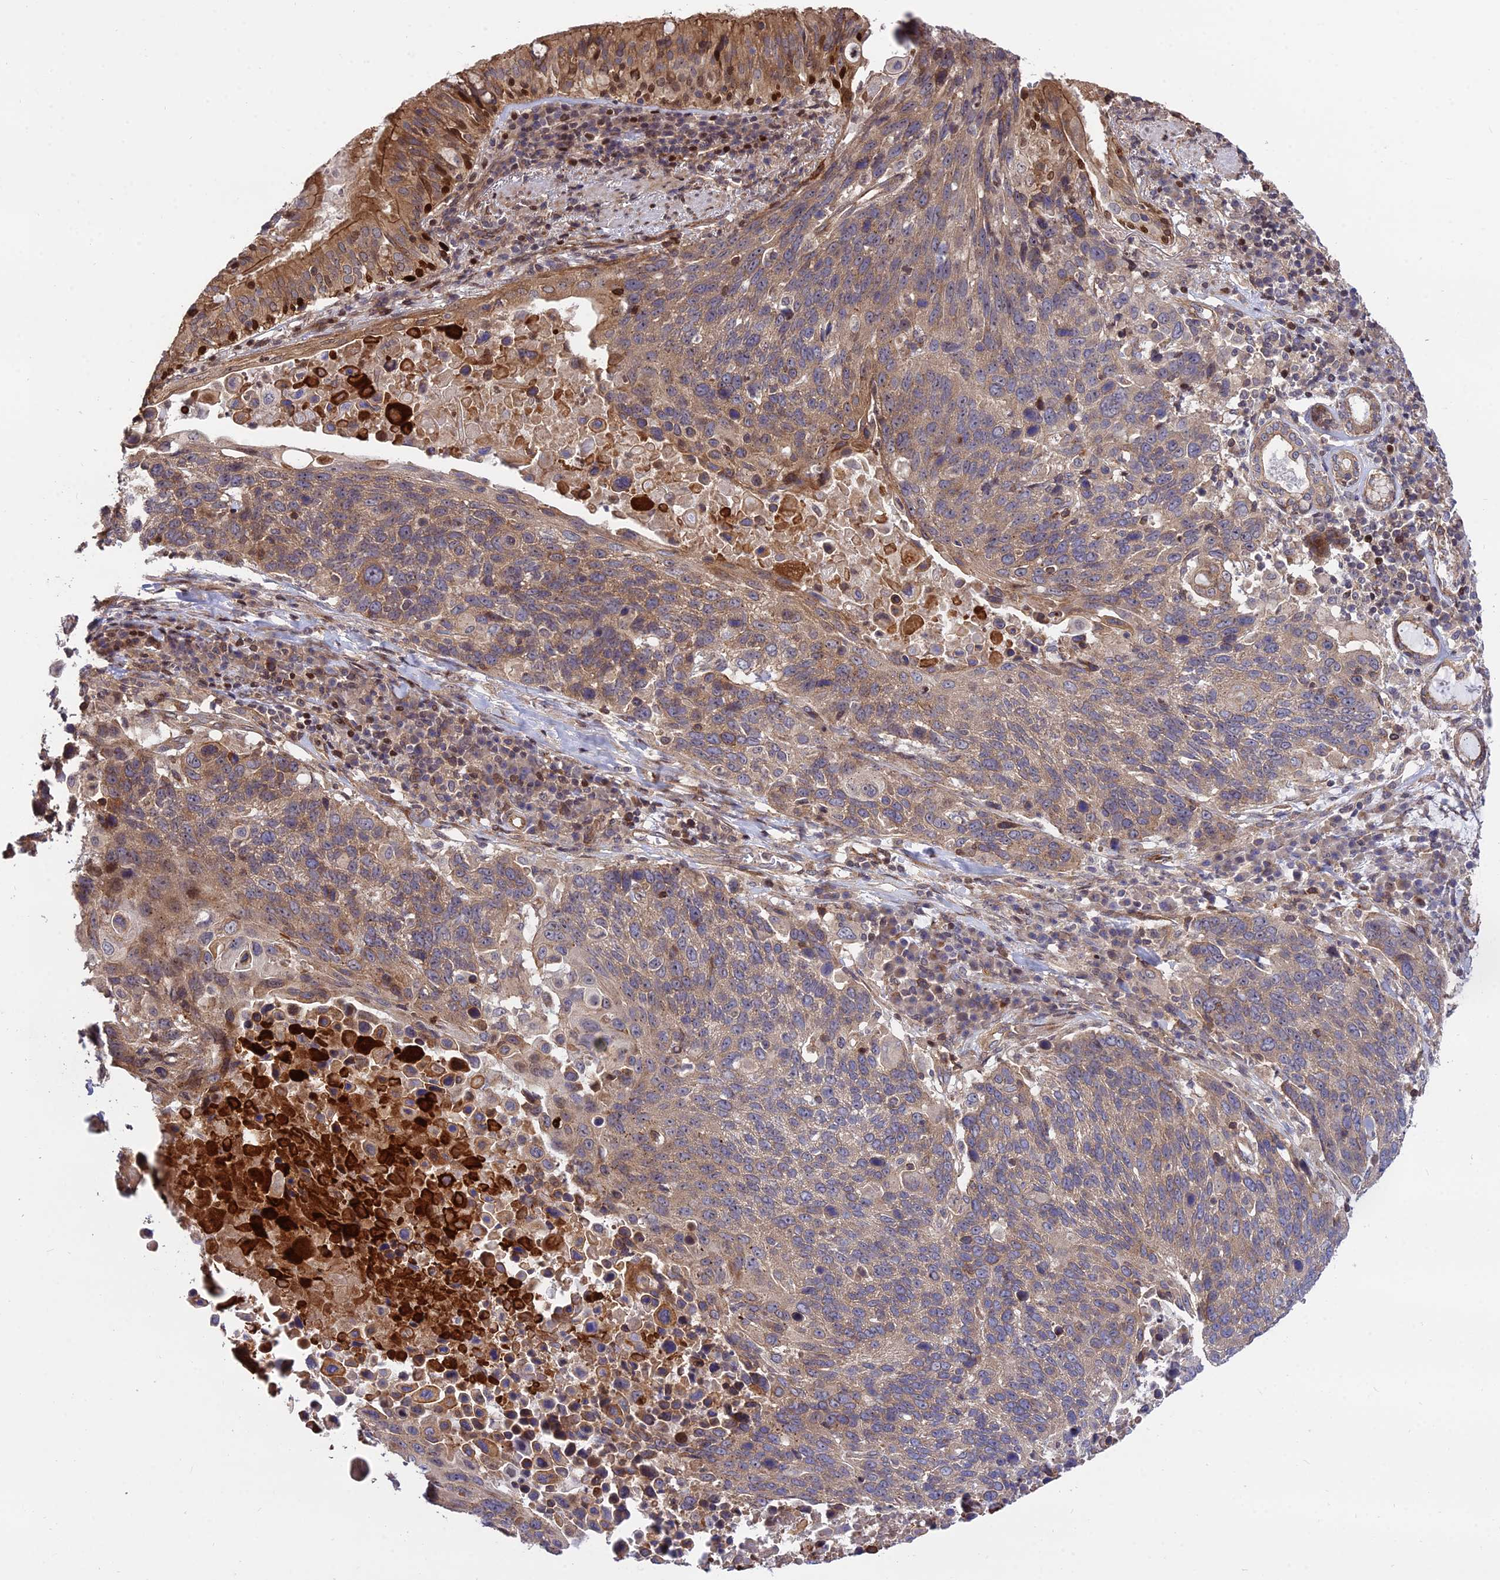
{"staining": {"intensity": "moderate", "quantity": ">75%", "location": "cytoplasmic/membranous"}, "tissue": "lung cancer", "cell_type": "Tumor cells", "image_type": "cancer", "snomed": [{"axis": "morphology", "description": "Squamous cell carcinoma, NOS"}, {"axis": "topography", "description": "Lung"}], "caption": "A brown stain labels moderate cytoplasmic/membranous staining of a protein in squamous cell carcinoma (lung) tumor cells.", "gene": "SMG6", "patient": {"sex": "male", "age": 66}}